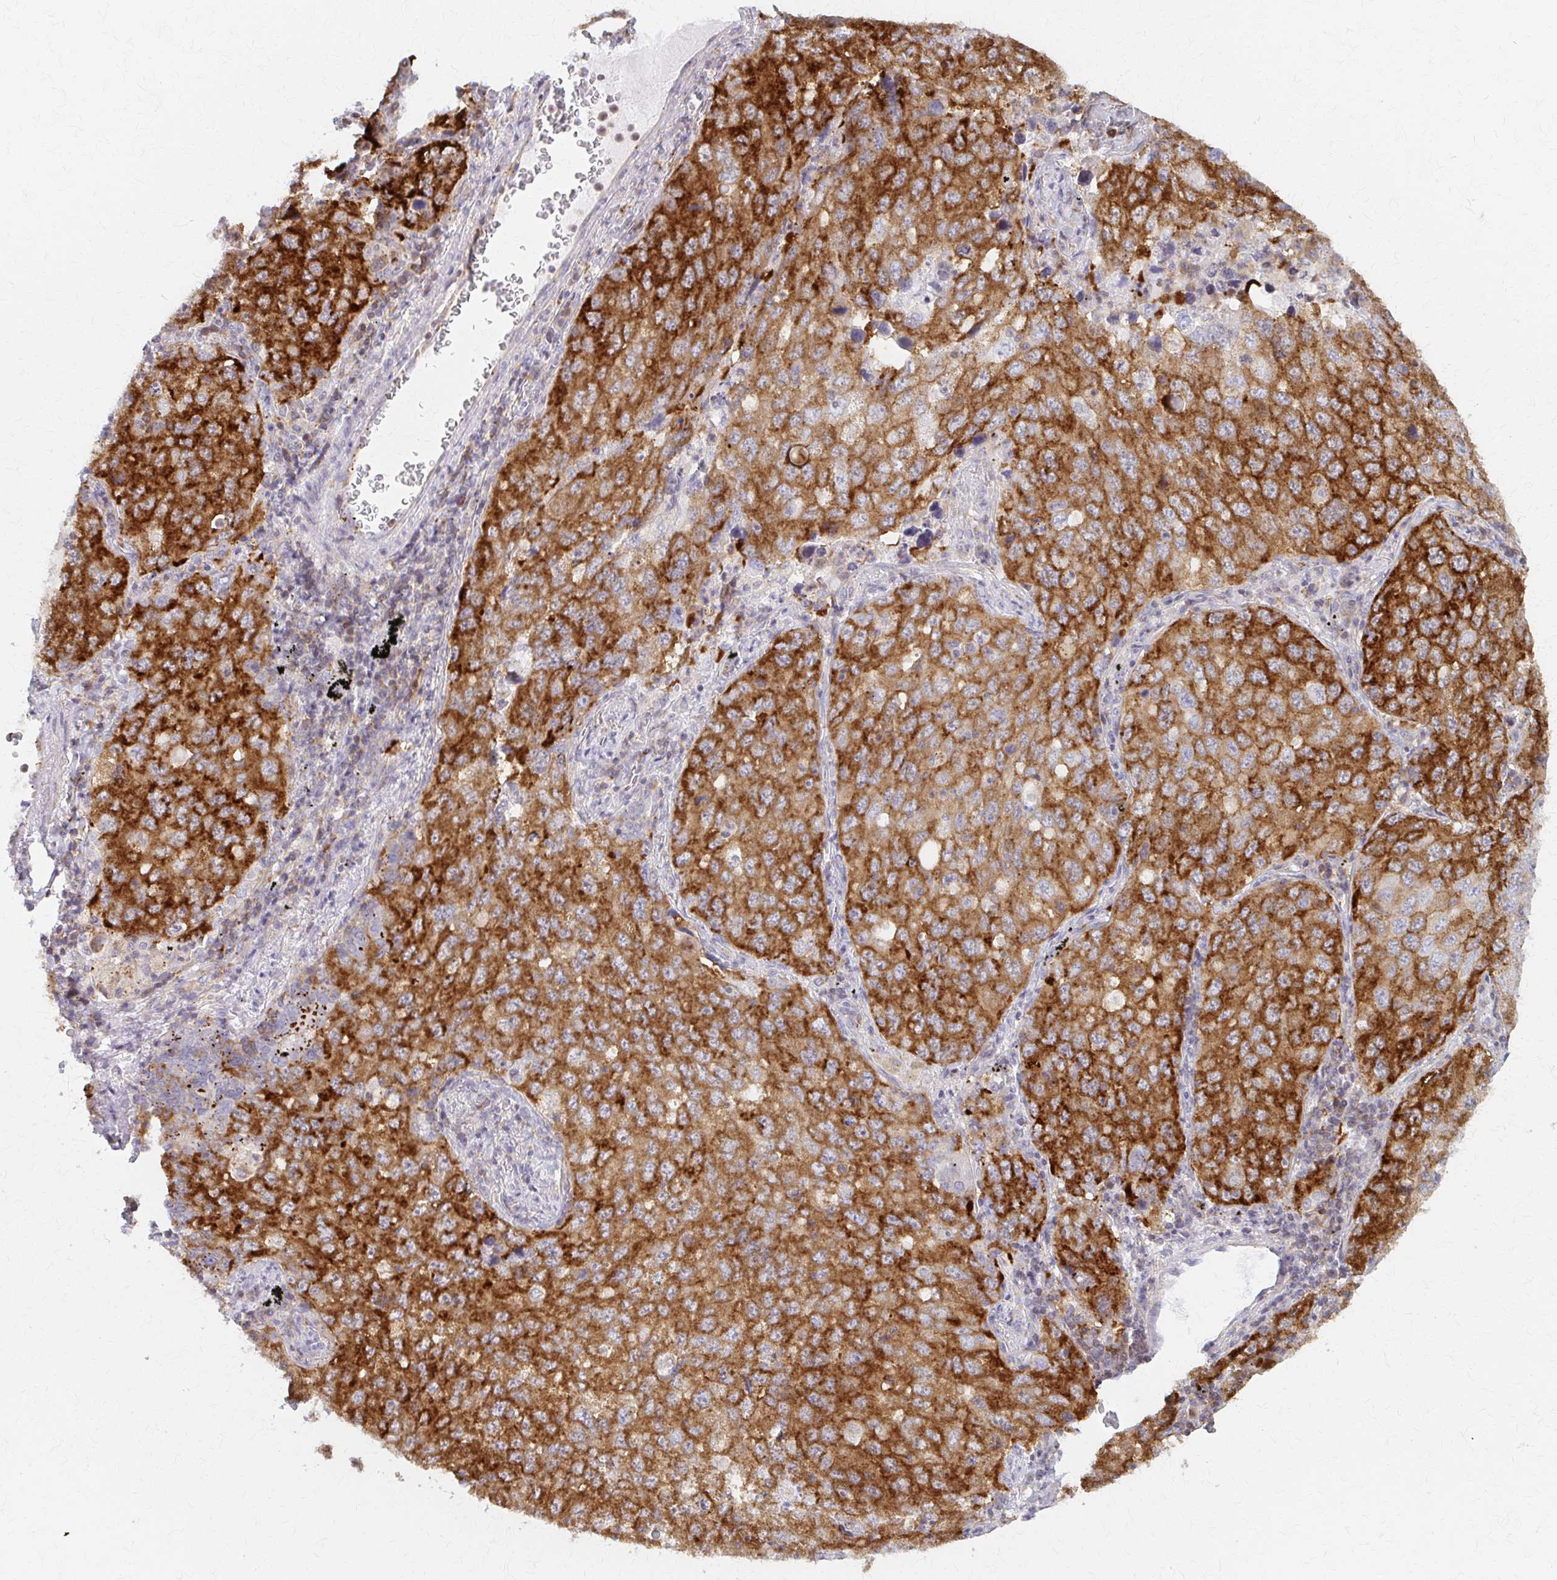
{"staining": {"intensity": "strong", "quantity": ">75%", "location": "cytoplasmic/membranous"}, "tissue": "lung cancer", "cell_type": "Tumor cells", "image_type": "cancer", "snomed": [{"axis": "morphology", "description": "Adenocarcinoma, NOS"}, {"axis": "topography", "description": "Lung"}], "caption": "Immunohistochemistry photomicrograph of neoplastic tissue: lung adenocarcinoma stained using IHC displays high levels of strong protein expression localized specifically in the cytoplasmic/membranous of tumor cells, appearing as a cytoplasmic/membranous brown color.", "gene": "ARHGAP35", "patient": {"sex": "female", "age": 57}}